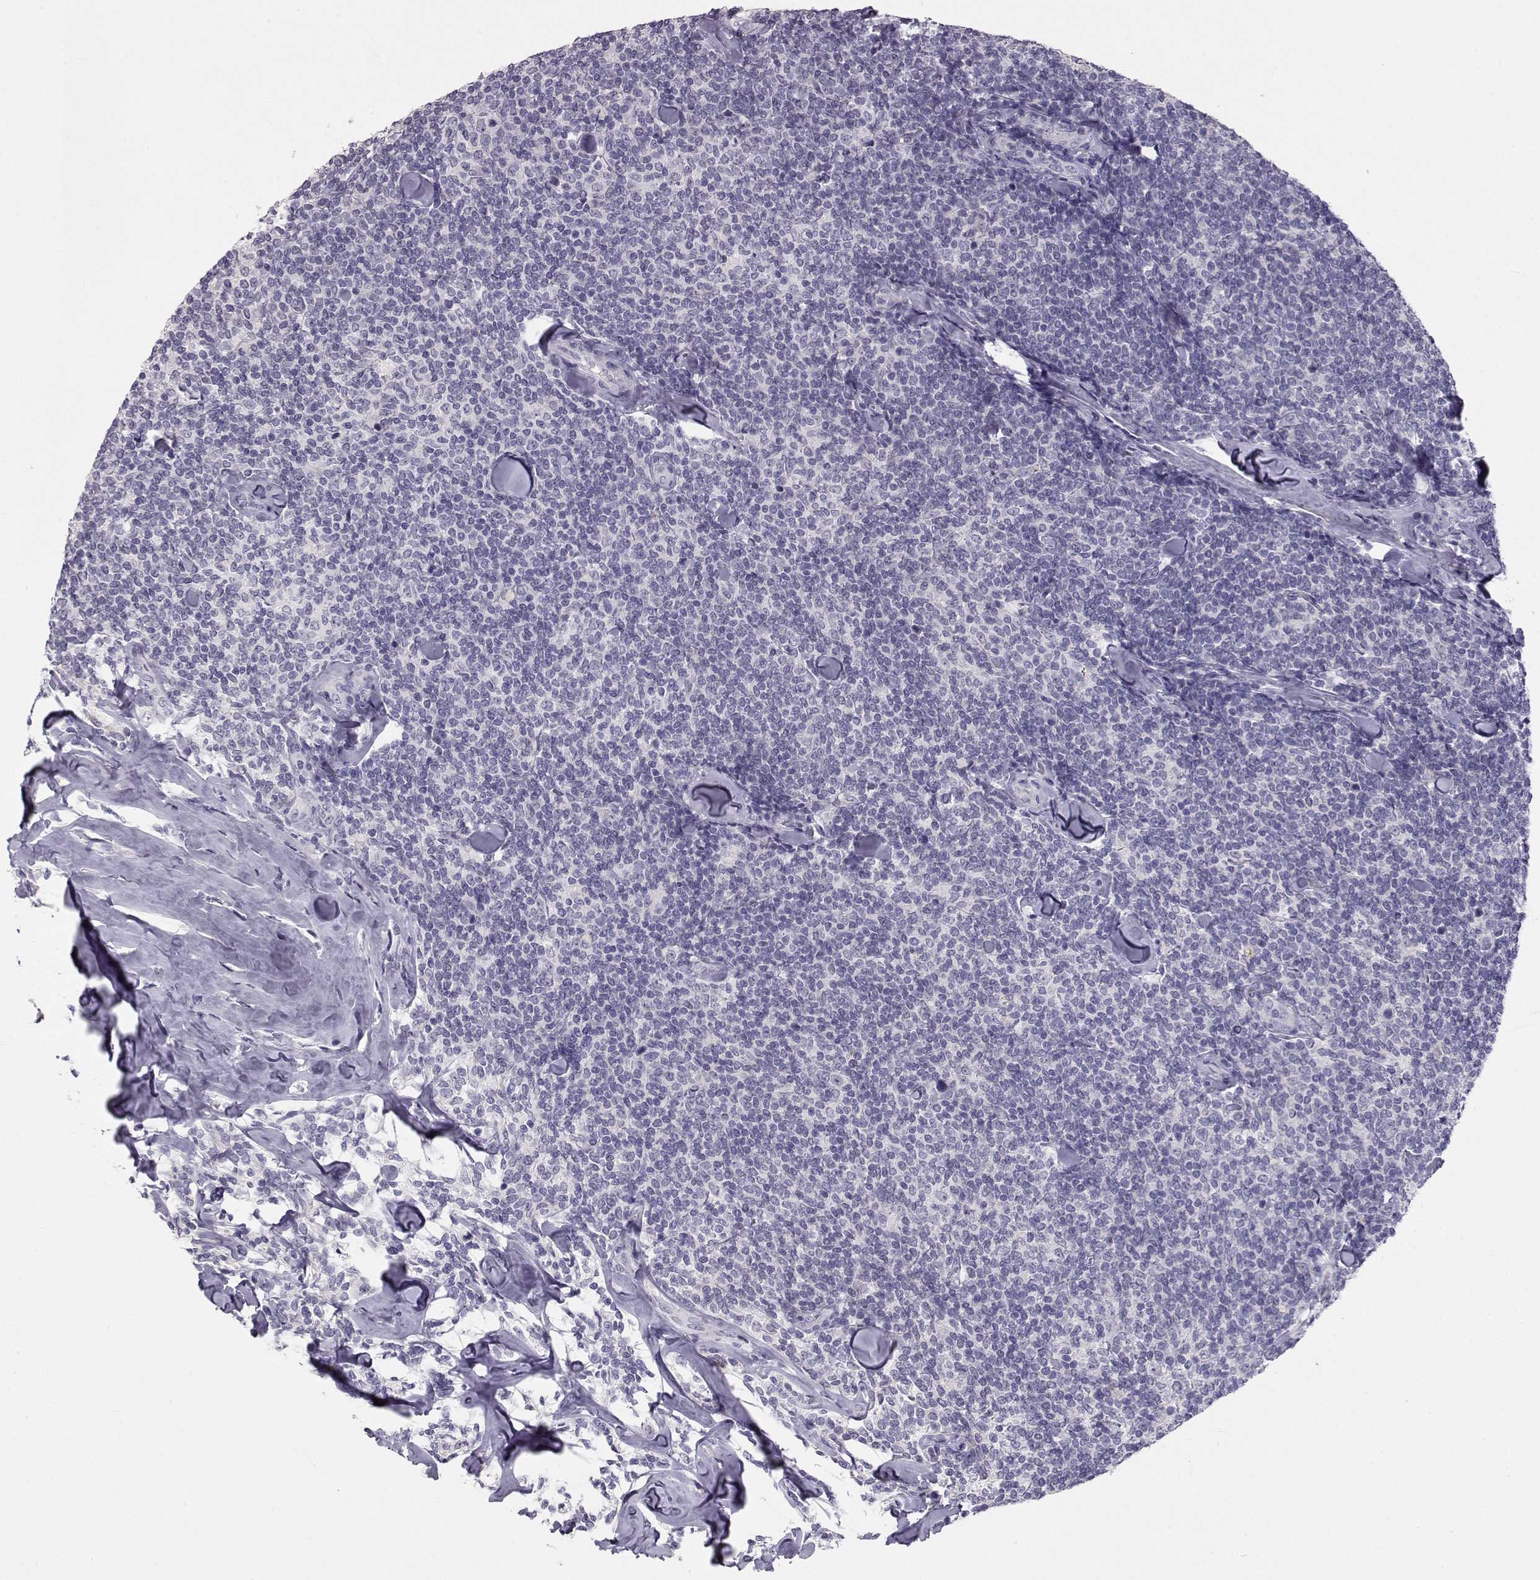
{"staining": {"intensity": "negative", "quantity": "none", "location": "none"}, "tissue": "lymphoma", "cell_type": "Tumor cells", "image_type": "cancer", "snomed": [{"axis": "morphology", "description": "Malignant lymphoma, non-Hodgkin's type, Low grade"}, {"axis": "topography", "description": "Lymph node"}], "caption": "Micrograph shows no significant protein staining in tumor cells of low-grade malignant lymphoma, non-Hodgkin's type.", "gene": "LAMB3", "patient": {"sex": "female", "age": 56}}